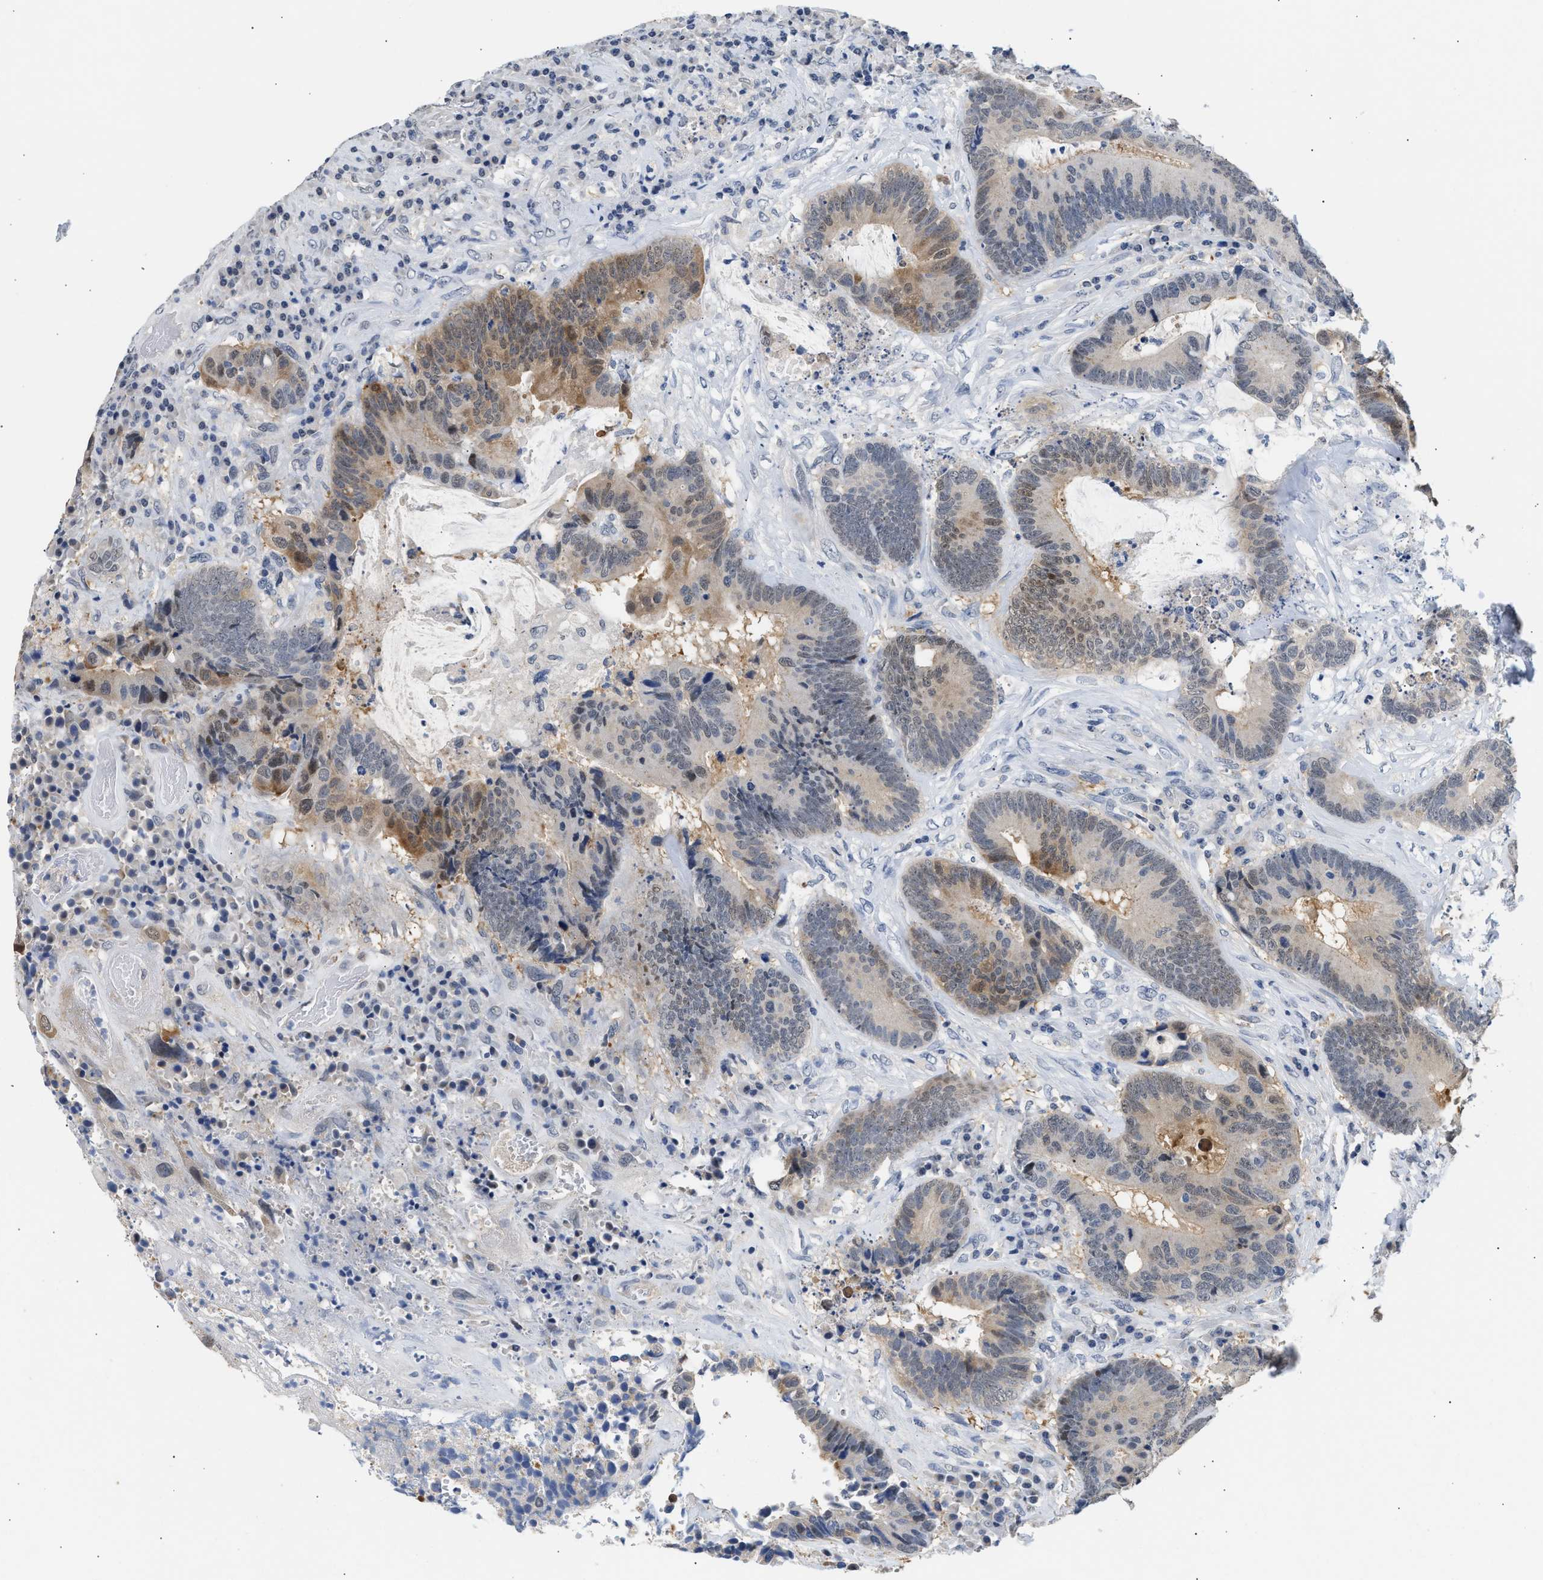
{"staining": {"intensity": "moderate", "quantity": "<25%", "location": "cytoplasmic/membranous"}, "tissue": "colorectal cancer", "cell_type": "Tumor cells", "image_type": "cancer", "snomed": [{"axis": "morphology", "description": "Adenocarcinoma, NOS"}, {"axis": "topography", "description": "Rectum"}], "caption": "Colorectal adenocarcinoma stained with a brown dye demonstrates moderate cytoplasmic/membranous positive expression in about <25% of tumor cells.", "gene": "PPM1L", "patient": {"sex": "female", "age": 89}}